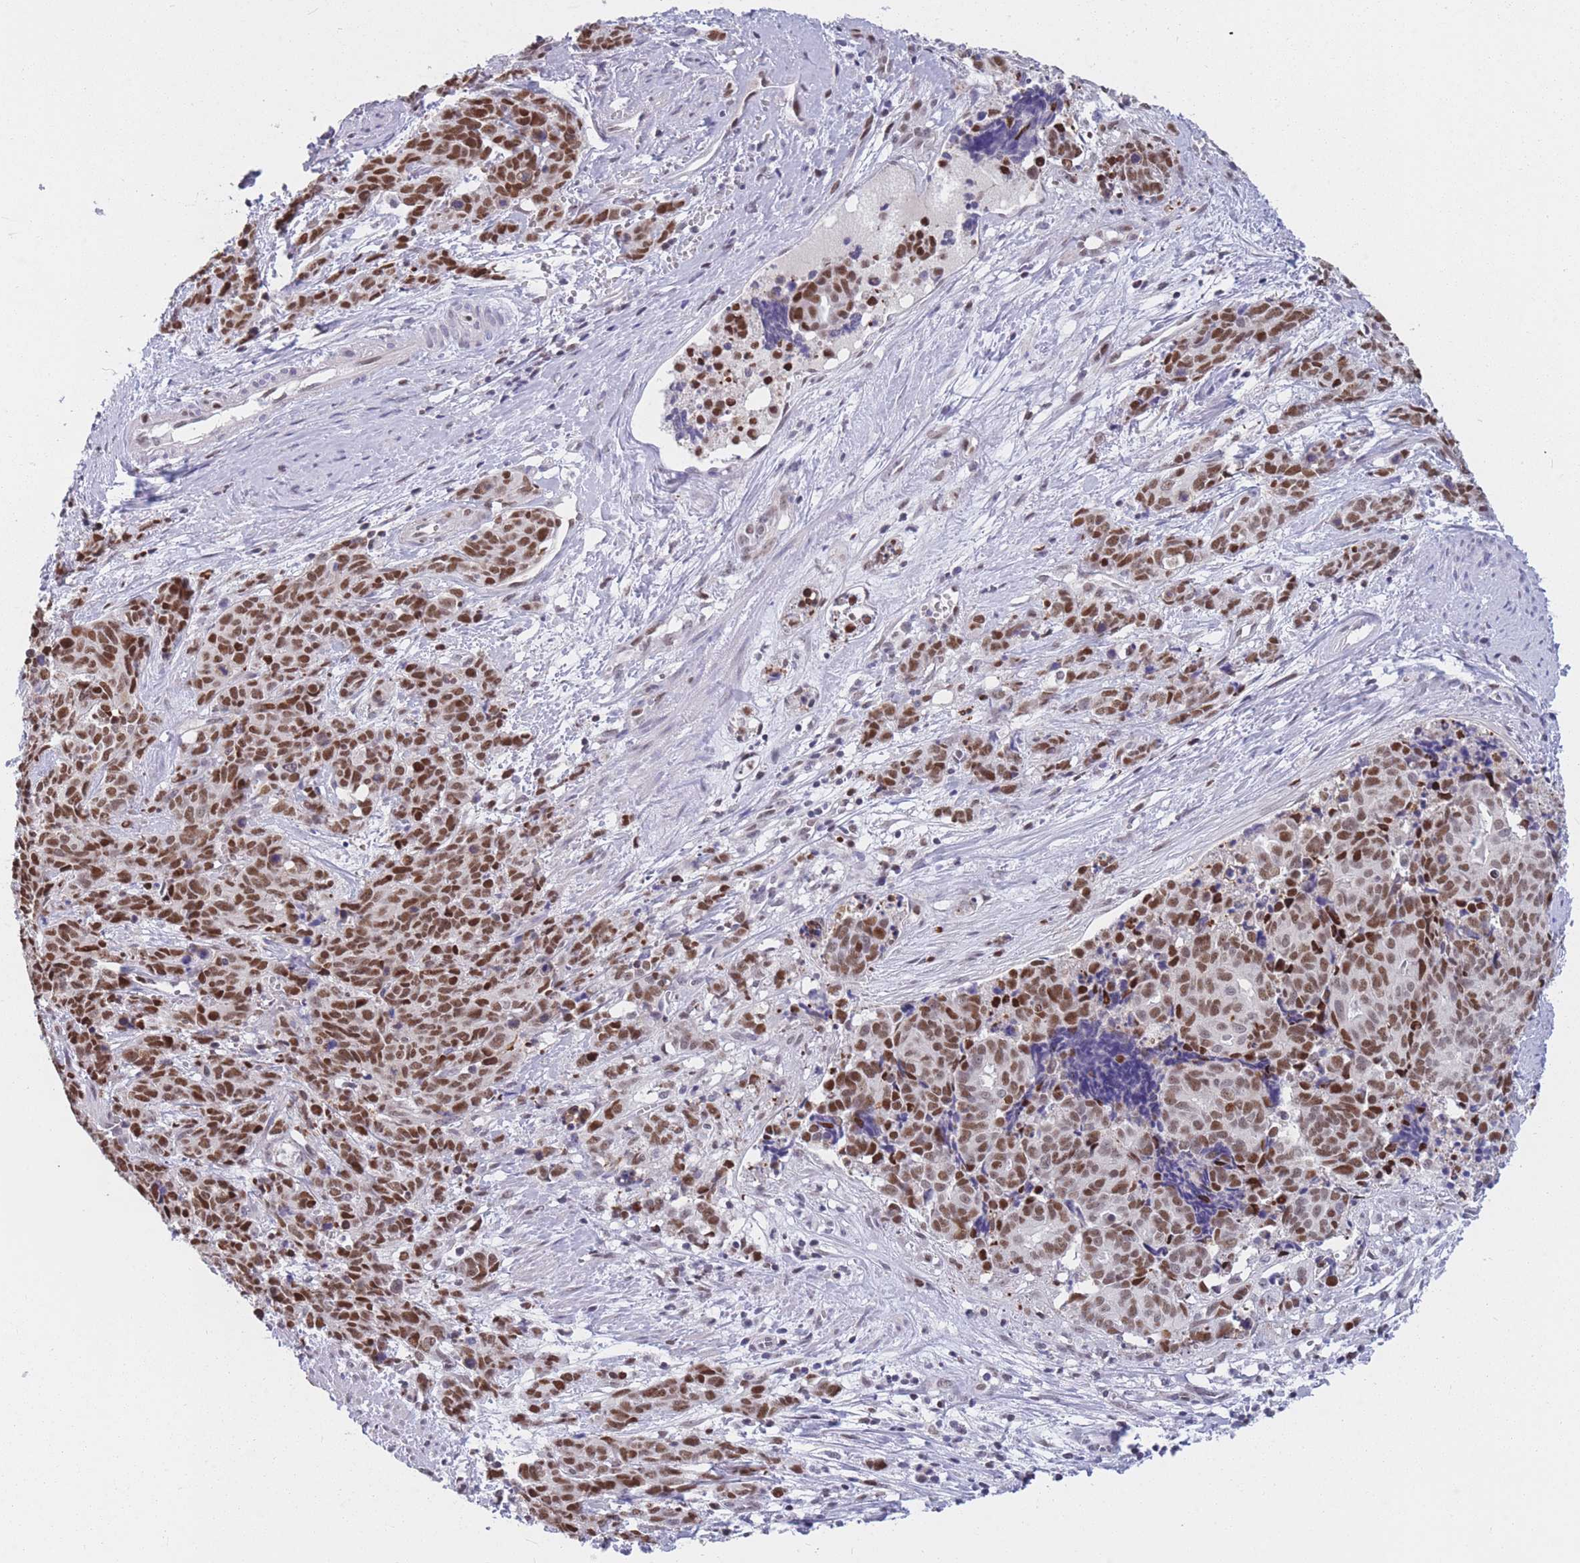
{"staining": {"intensity": "strong", "quantity": ">75%", "location": "nuclear"}, "tissue": "cervical cancer", "cell_type": "Tumor cells", "image_type": "cancer", "snomed": [{"axis": "morphology", "description": "Squamous cell carcinoma, NOS"}, {"axis": "topography", "description": "Cervix"}], "caption": "Immunohistochemical staining of human cervical cancer demonstrates high levels of strong nuclear protein staining in about >75% of tumor cells.", "gene": "NASP", "patient": {"sex": "female", "age": 60}}